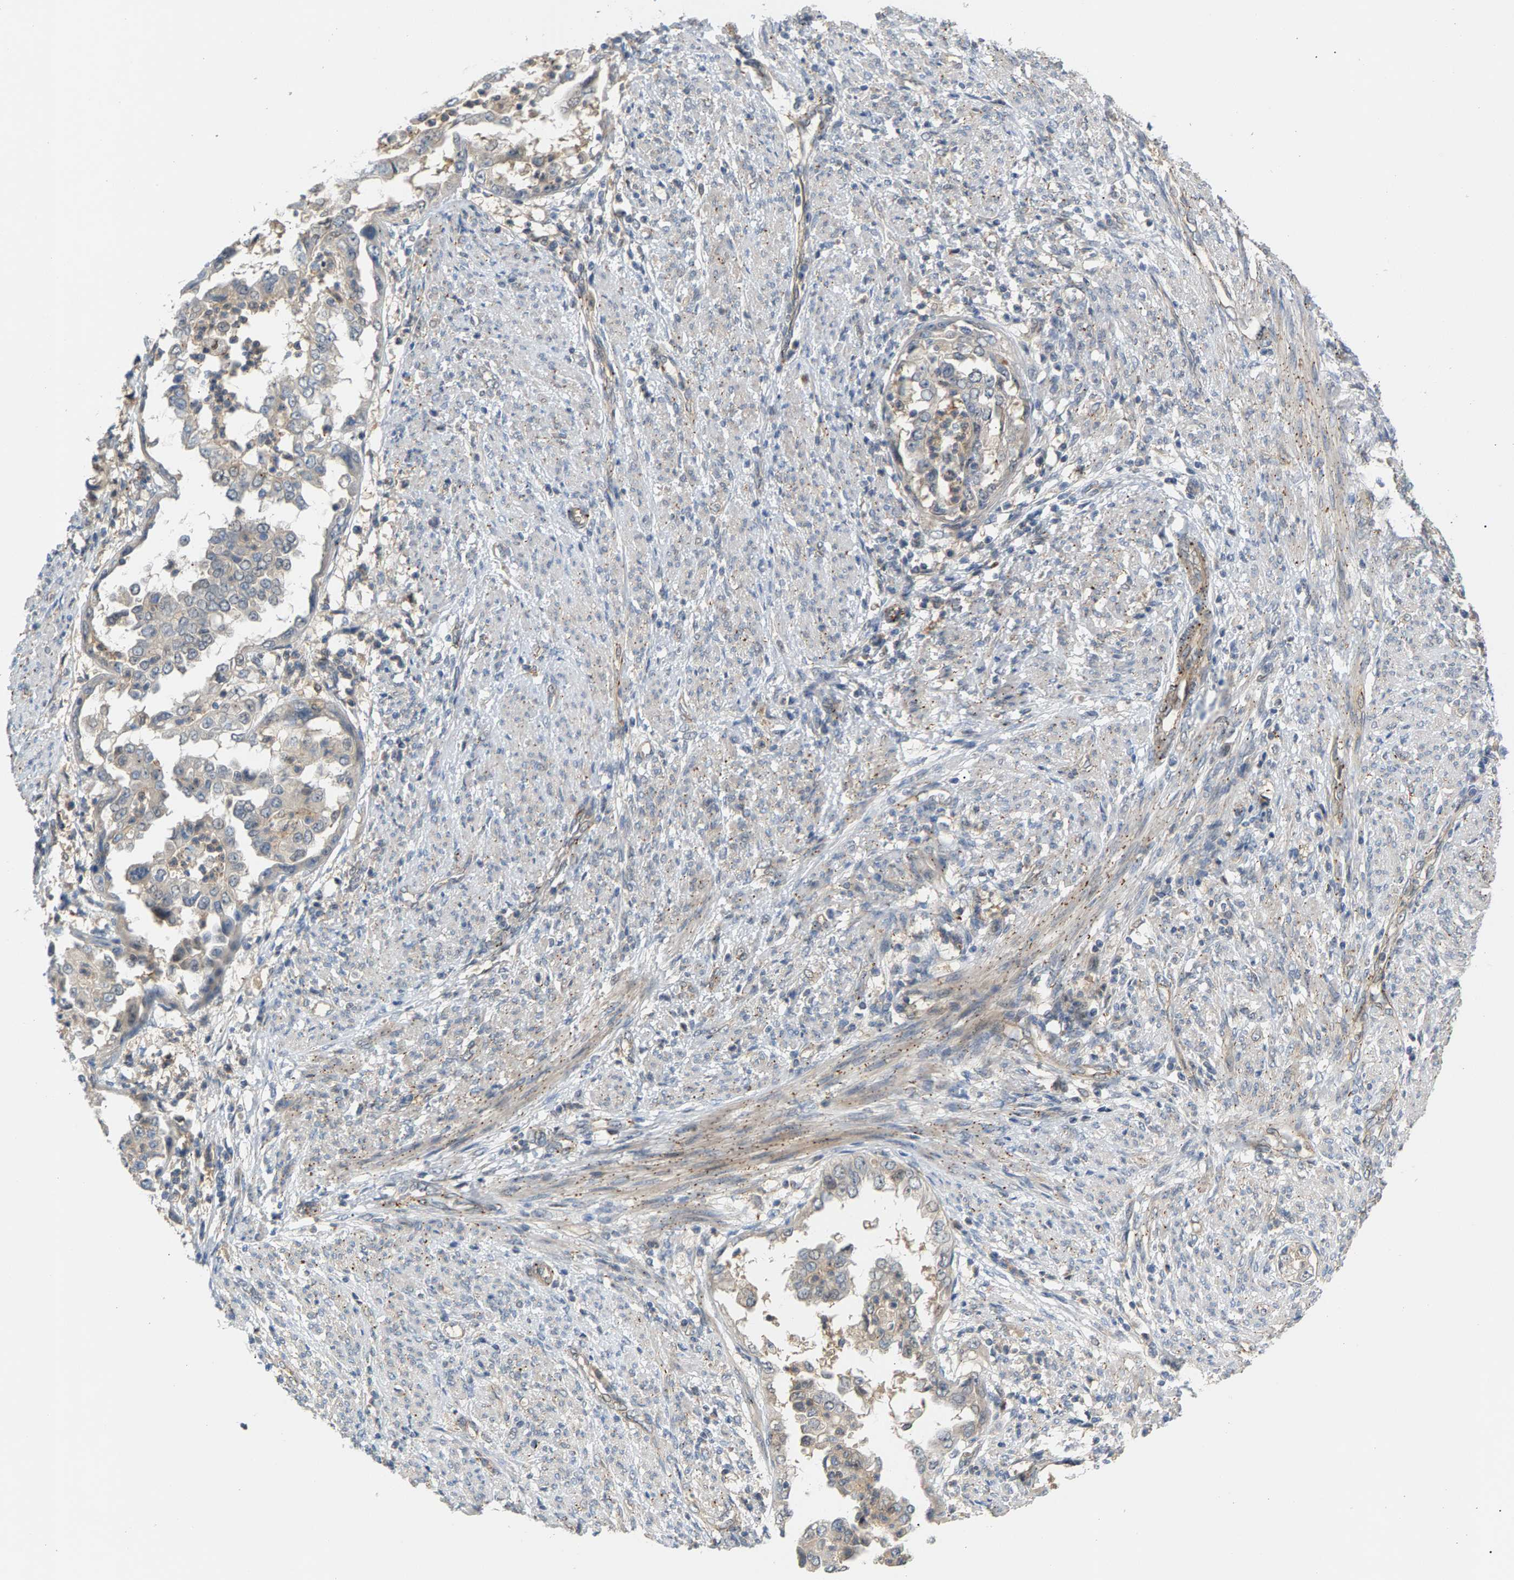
{"staining": {"intensity": "weak", "quantity": "25%-75%", "location": "cytoplasmic/membranous"}, "tissue": "endometrial cancer", "cell_type": "Tumor cells", "image_type": "cancer", "snomed": [{"axis": "morphology", "description": "Adenocarcinoma, NOS"}, {"axis": "topography", "description": "Endometrium"}], "caption": "Endometrial cancer was stained to show a protein in brown. There is low levels of weak cytoplasmic/membranous expression in approximately 25%-75% of tumor cells.", "gene": "KRTAP27-1", "patient": {"sex": "female", "age": 85}}